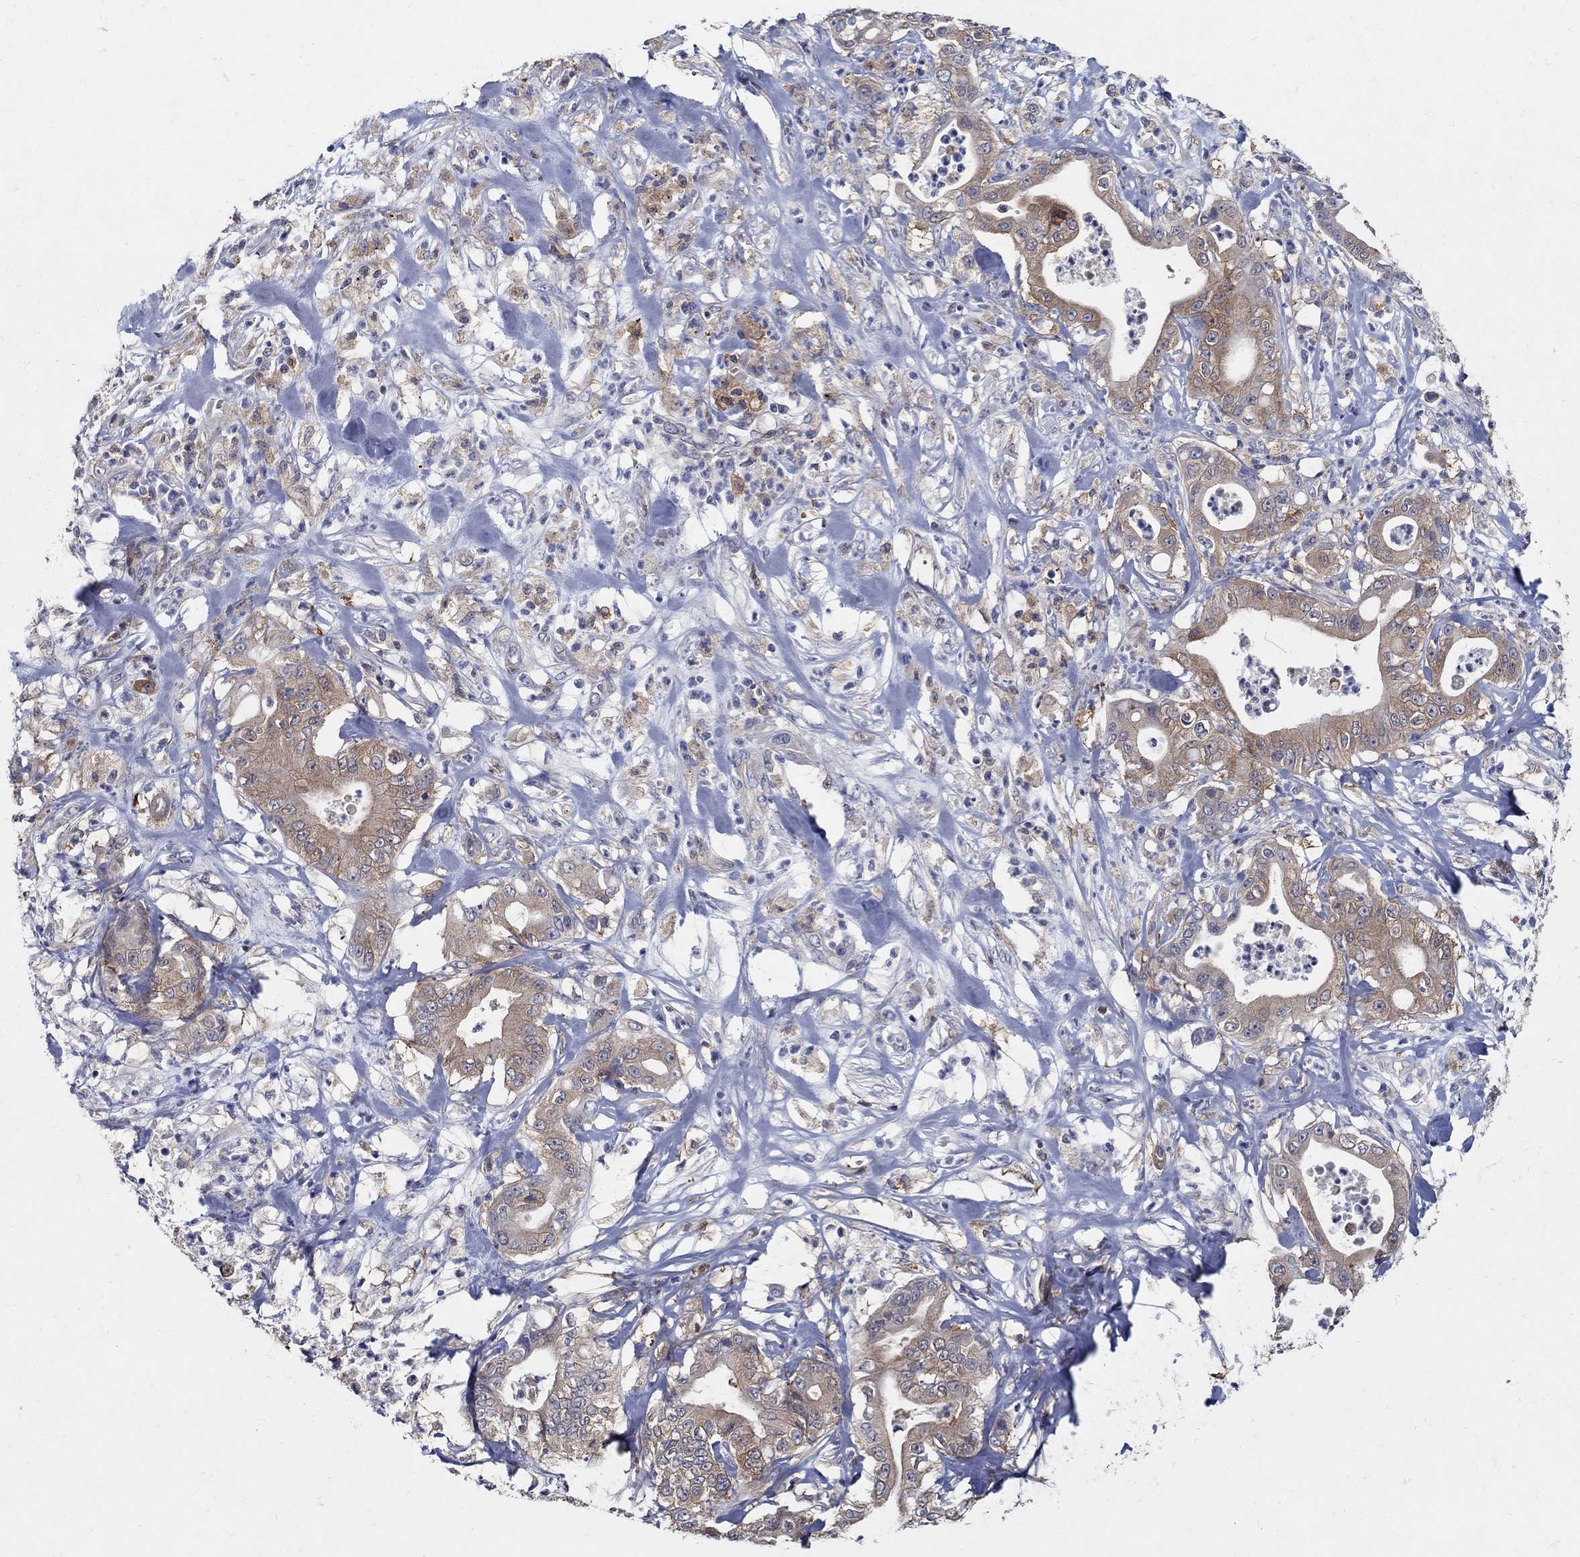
{"staining": {"intensity": "moderate", "quantity": "25%-75%", "location": "cytoplasmic/membranous"}, "tissue": "pancreatic cancer", "cell_type": "Tumor cells", "image_type": "cancer", "snomed": [{"axis": "morphology", "description": "Adenocarcinoma, NOS"}, {"axis": "topography", "description": "Pancreas"}], "caption": "Protein positivity by immunohistochemistry demonstrates moderate cytoplasmic/membranous expression in approximately 25%-75% of tumor cells in adenocarcinoma (pancreatic).", "gene": "MTHFR", "patient": {"sex": "male", "age": 71}}